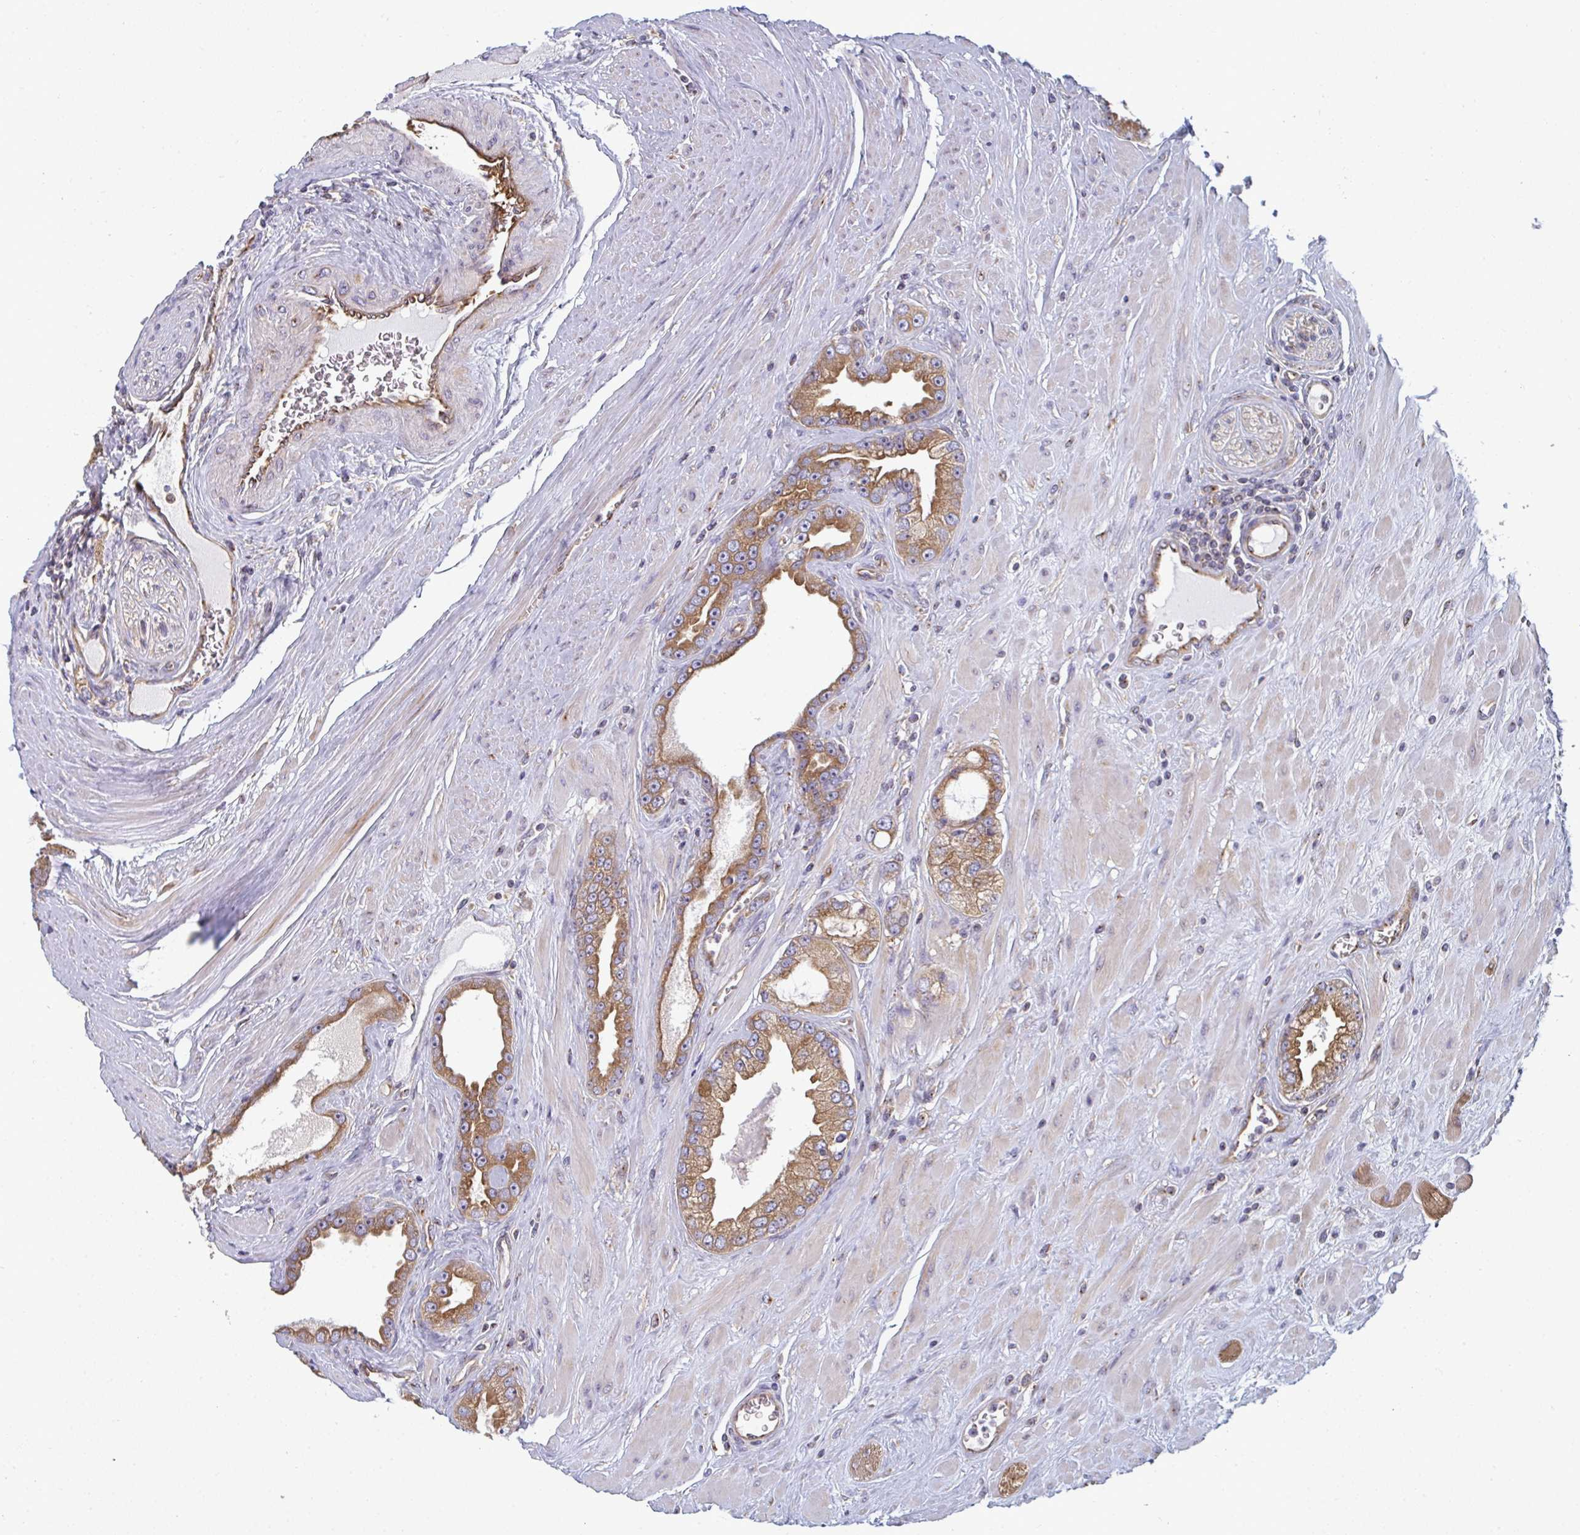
{"staining": {"intensity": "moderate", "quantity": ">75%", "location": "cytoplasmic/membranous"}, "tissue": "prostate cancer", "cell_type": "Tumor cells", "image_type": "cancer", "snomed": [{"axis": "morphology", "description": "Adenocarcinoma, High grade"}, {"axis": "topography", "description": "Prostate"}], "caption": "Human prostate high-grade adenocarcinoma stained with a protein marker exhibits moderate staining in tumor cells.", "gene": "DYNC1I2", "patient": {"sex": "male", "age": 66}}